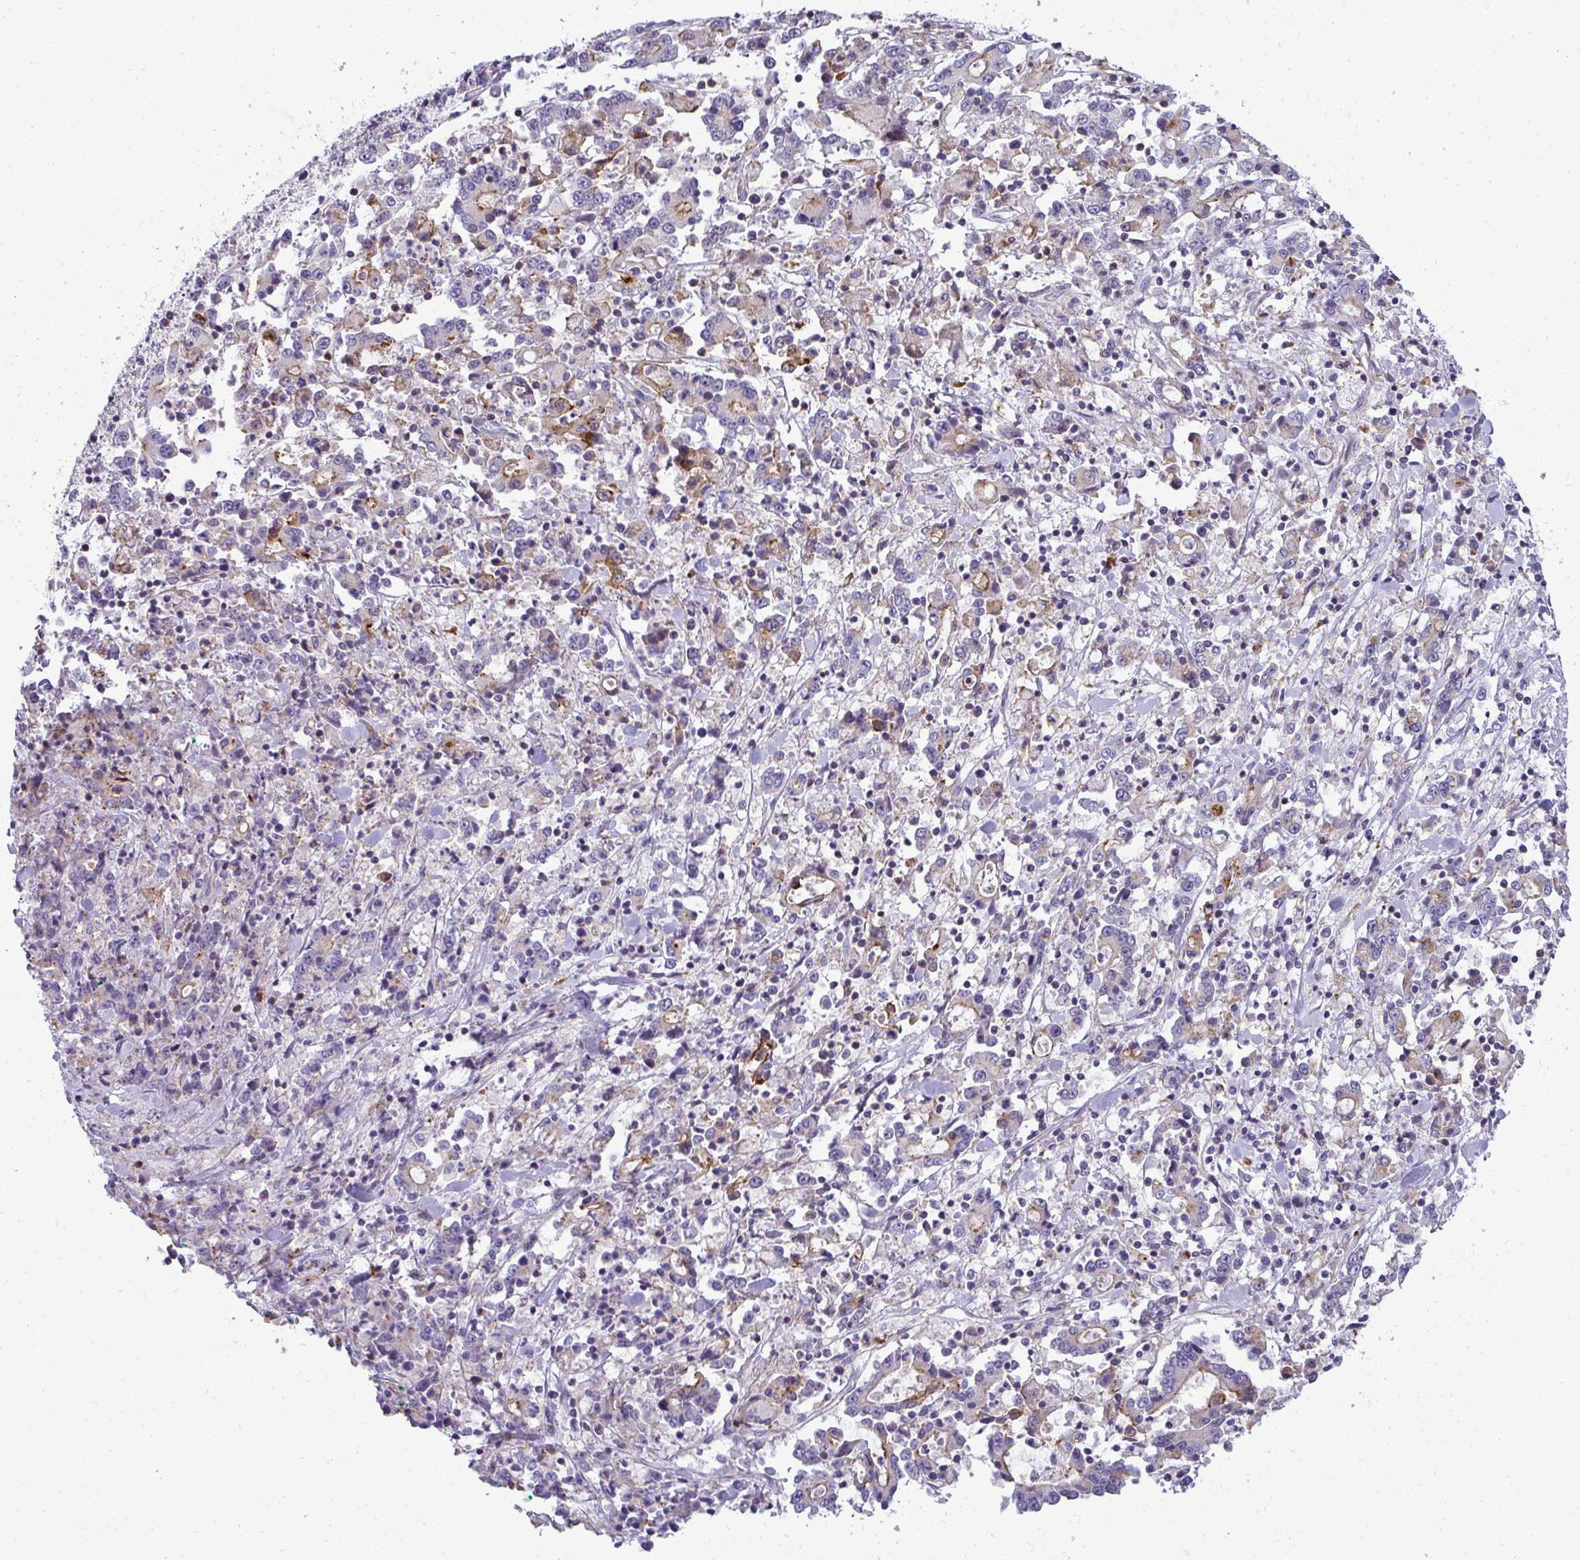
{"staining": {"intensity": "moderate", "quantity": "<25%", "location": "cytoplasmic/membranous"}, "tissue": "stomach cancer", "cell_type": "Tumor cells", "image_type": "cancer", "snomed": [{"axis": "morphology", "description": "Adenocarcinoma, NOS"}, {"axis": "topography", "description": "Stomach, upper"}], "caption": "A photomicrograph of stomach adenocarcinoma stained for a protein exhibits moderate cytoplasmic/membranous brown staining in tumor cells. (brown staining indicates protein expression, while blue staining denotes nuclei).", "gene": "AK5", "patient": {"sex": "male", "age": 68}}